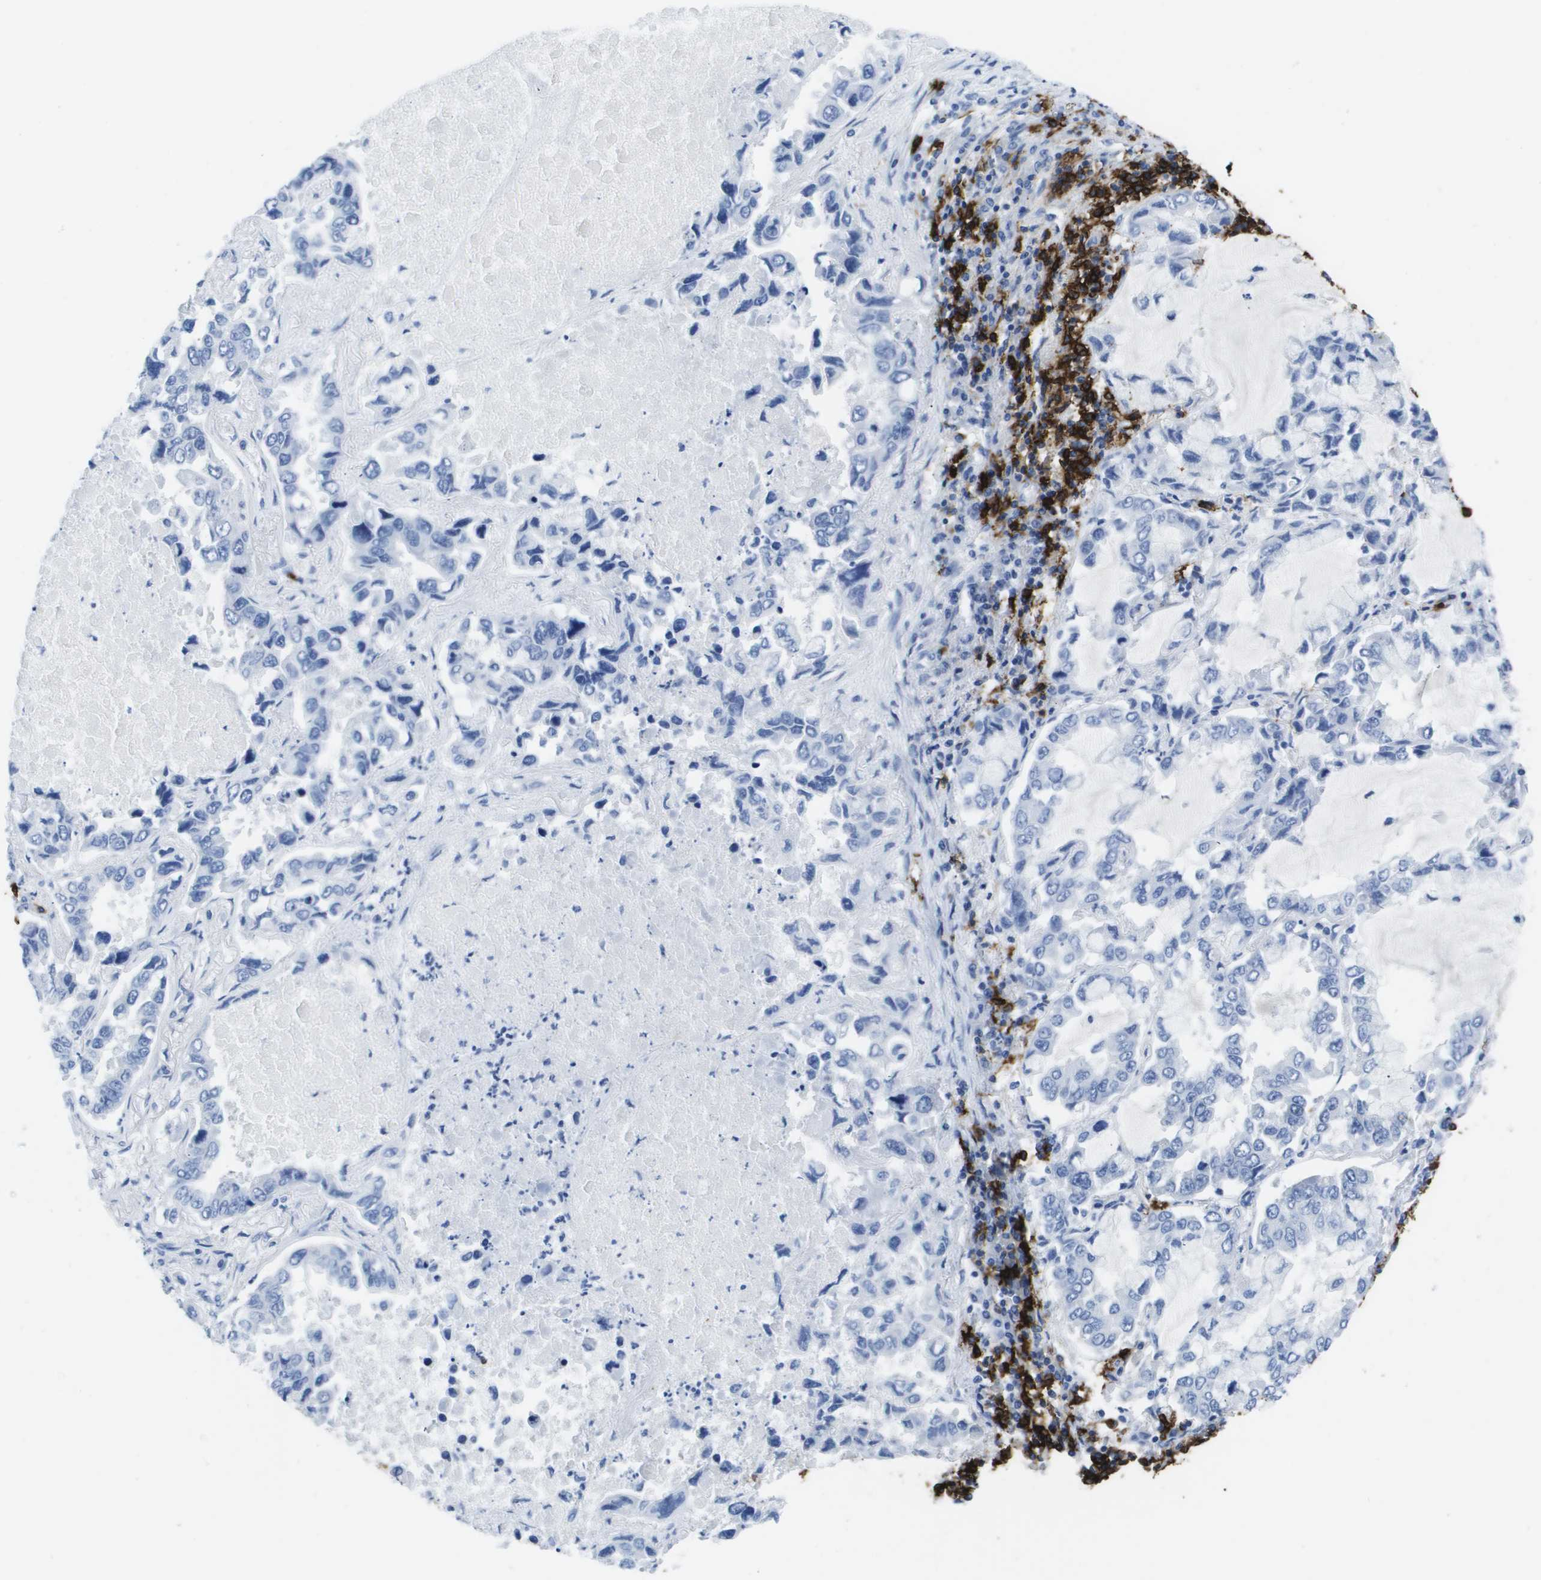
{"staining": {"intensity": "negative", "quantity": "none", "location": "none"}, "tissue": "lung cancer", "cell_type": "Tumor cells", "image_type": "cancer", "snomed": [{"axis": "morphology", "description": "Adenocarcinoma, NOS"}, {"axis": "topography", "description": "Lung"}], "caption": "DAB (3,3'-diaminobenzidine) immunohistochemical staining of lung cancer displays no significant expression in tumor cells. (DAB immunohistochemistry (IHC), high magnification).", "gene": "MS4A1", "patient": {"sex": "male", "age": 64}}